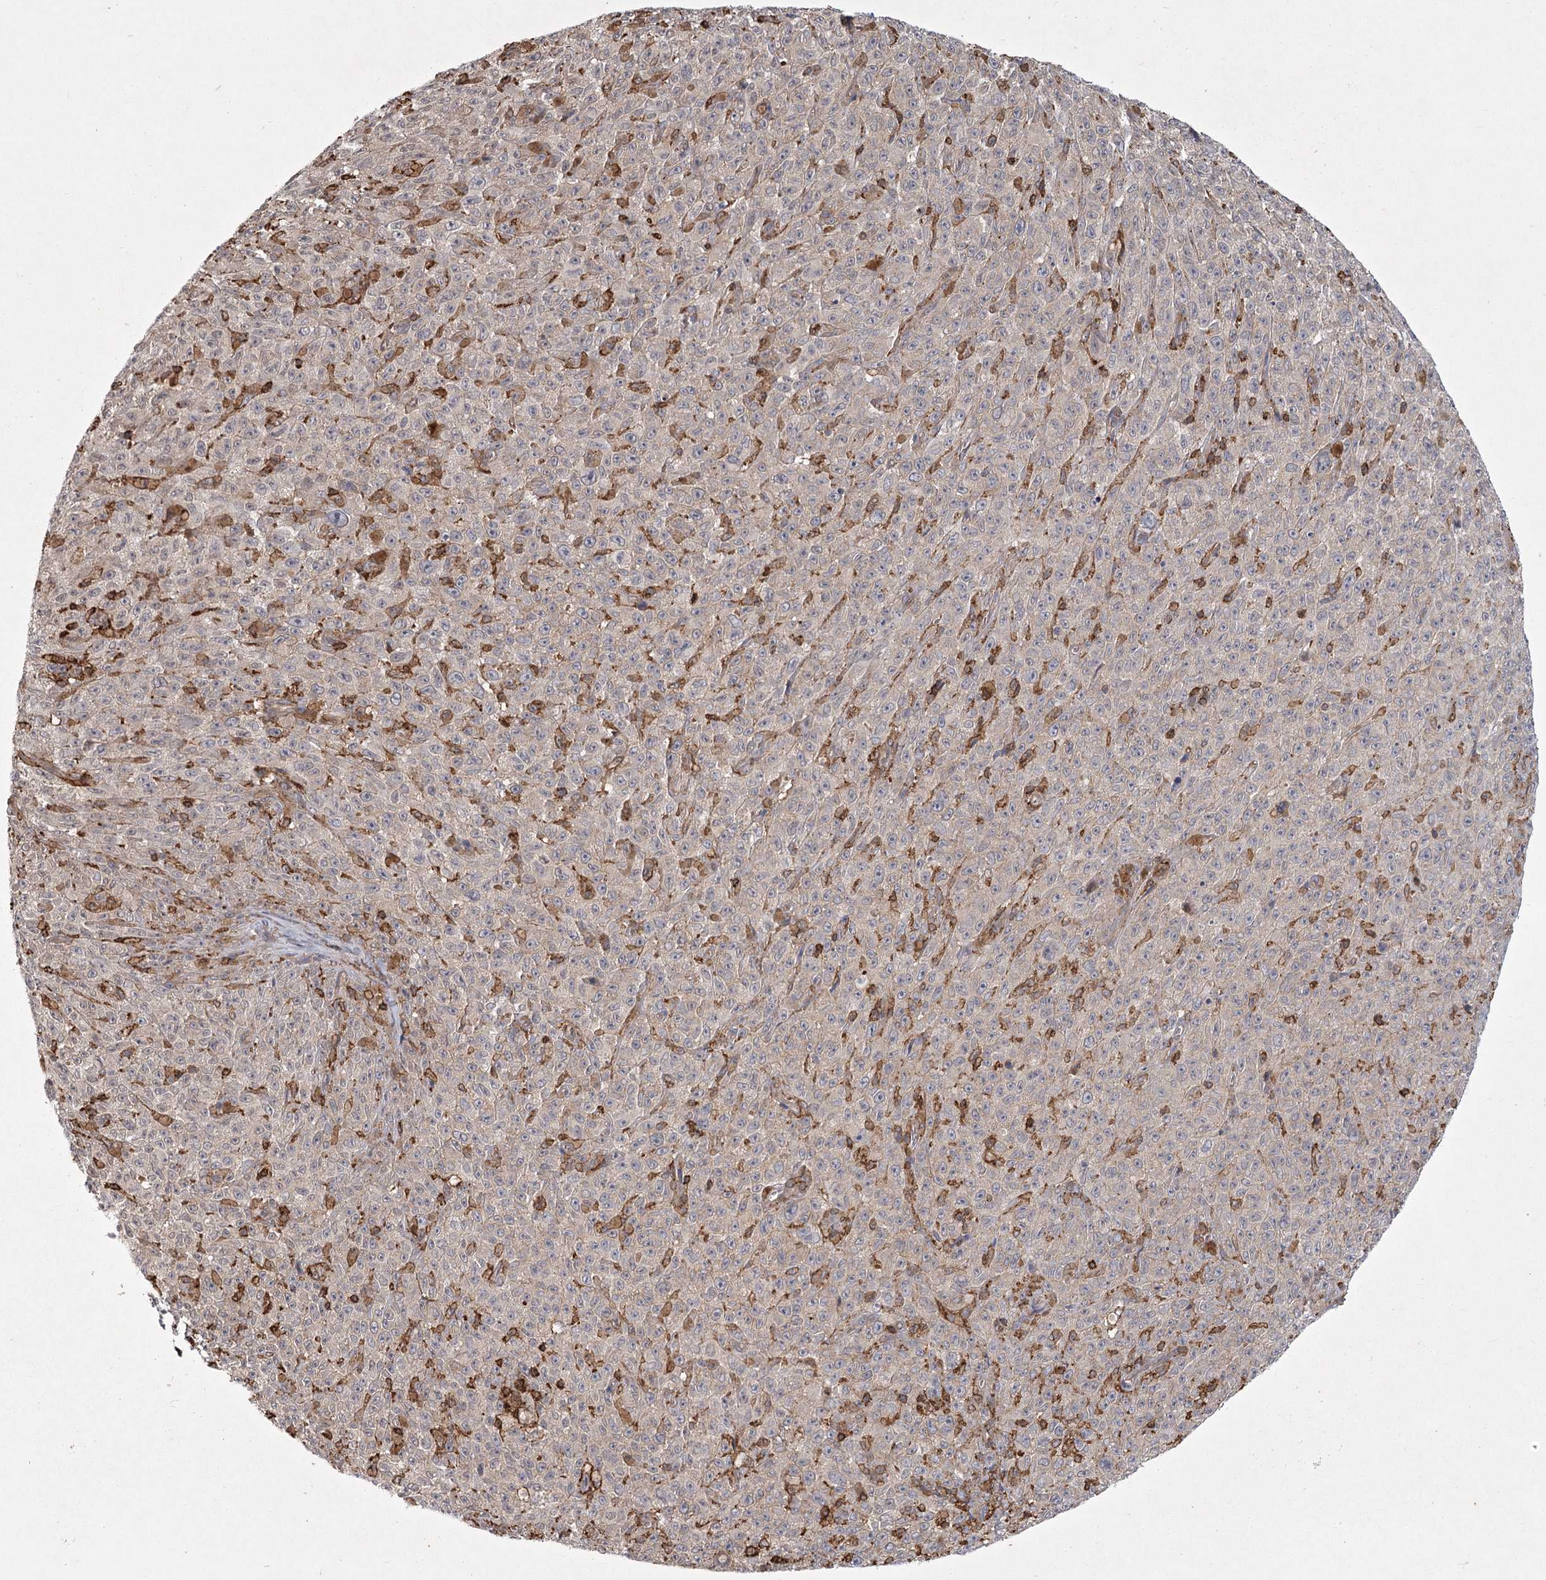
{"staining": {"intensity": "negative", "quantity": "none", "location": "none"}, "tissue": "melanoma", "cell_type": "Tumor cells", "image_type": "cancer", "snomed": [{"axis": "morphology", "description": "Malignant melanoma, NOS"}, {"axis": "topography", "description": "Skin"}], "caption": "The immunohistochemistry (IHC) image has no significant positivity in tumor cells of melanoma tissue. (DAB immunohistochemistry (IHC), high magnification).", "gene": "MEPE", "patient": {"sex": "female", "age": 82}}